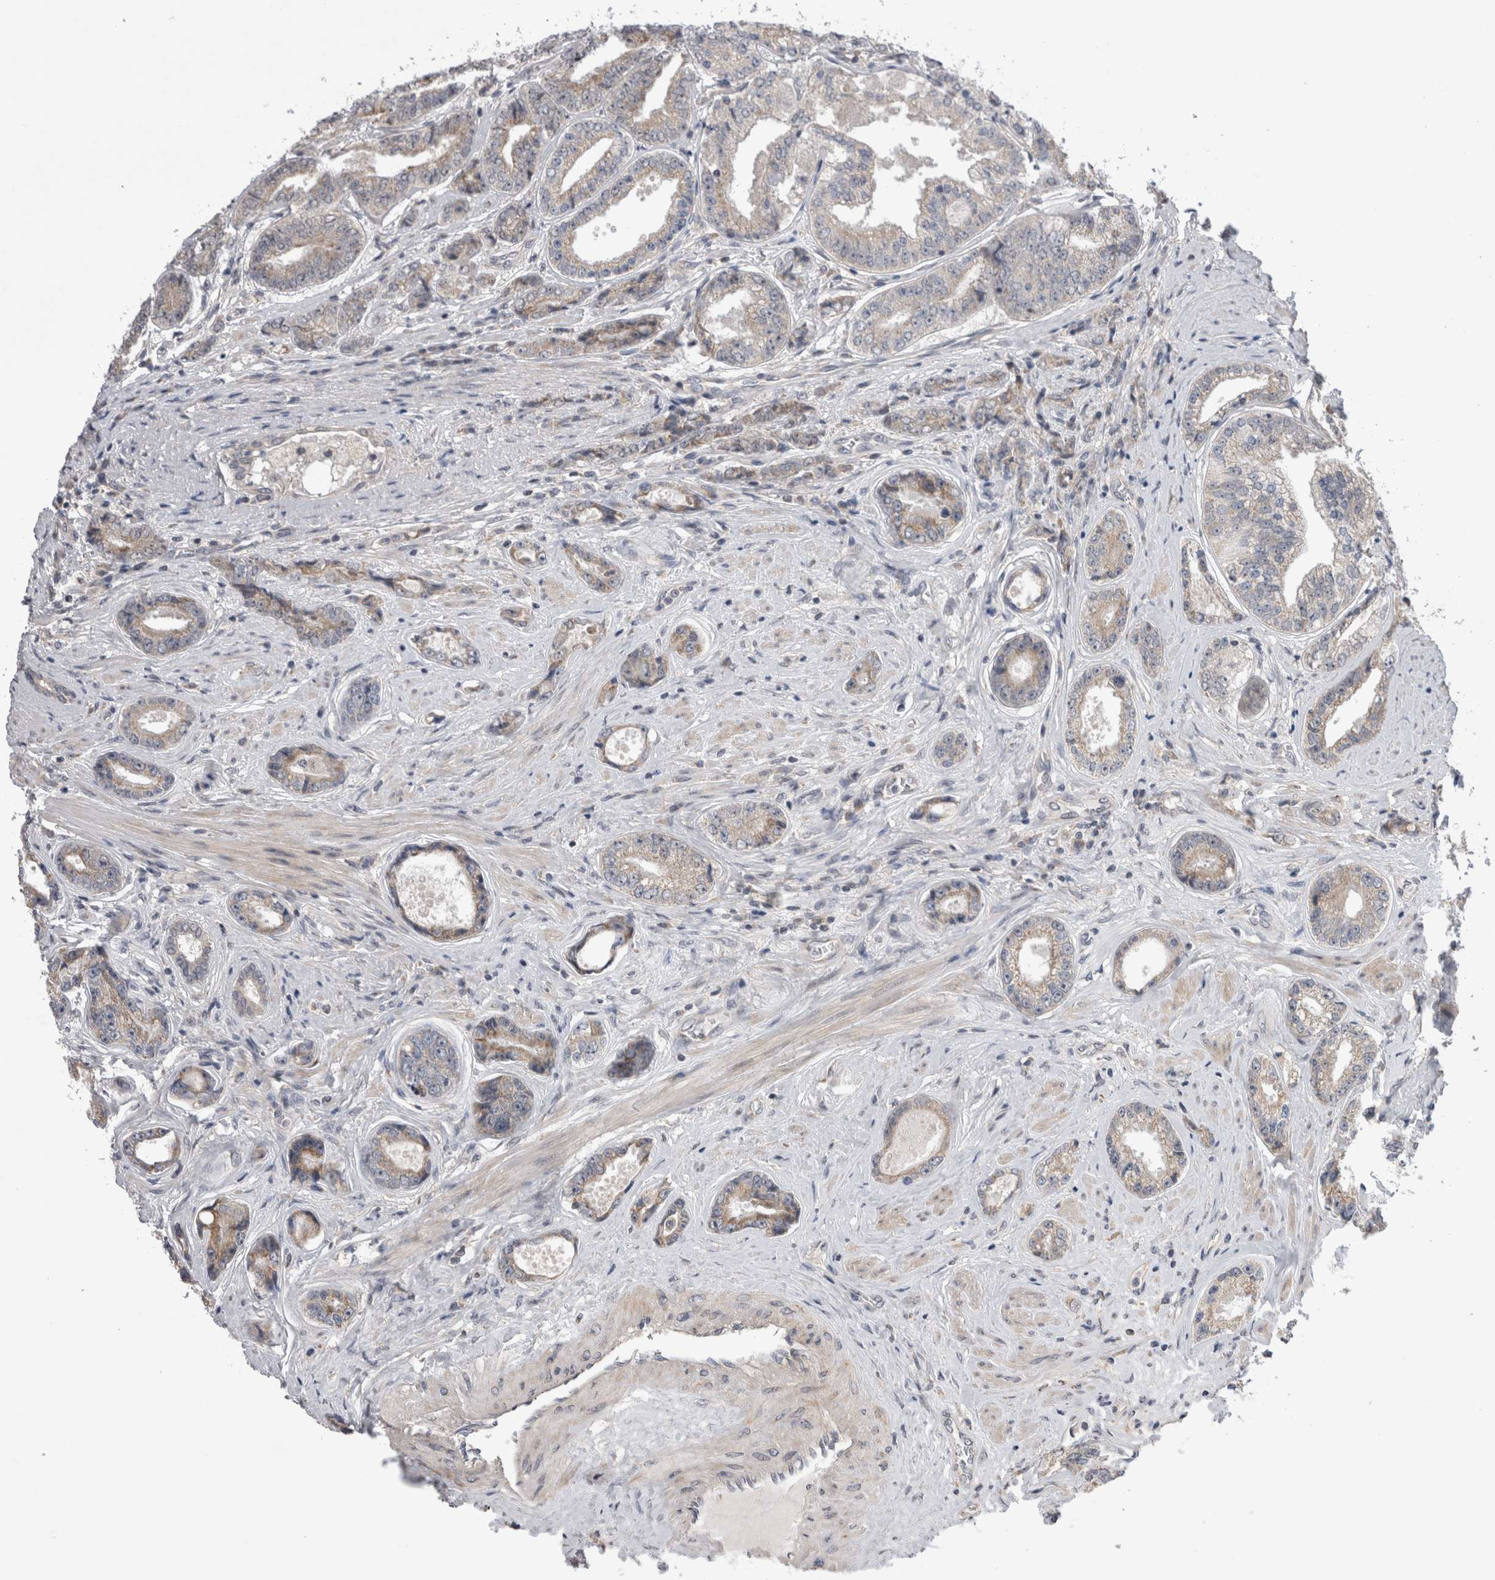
{"staining": {"intensity": "weak", "quantity": "<25%", "location": "cytoplasmic/membranous"}, "tissue": "prostate cancer", "cell_type": "Tumor cells", "image_type": "cancer", "snomed": [{"axis": "morphology", "description": "Adenocarcinoma, High grade"}, {"axis": "topography", "description": "Prostate"}], "caption": "The image shows no significant staining in tumor cells of high-grade adenocarcinoma (prostate). Brightfield microscopy of IHC stained with DAB (brown) and hematoxylin (blue), captured at high magnification.", "gene": "ARHGAP29", "patient": {"sex": "male", "age": 61}}